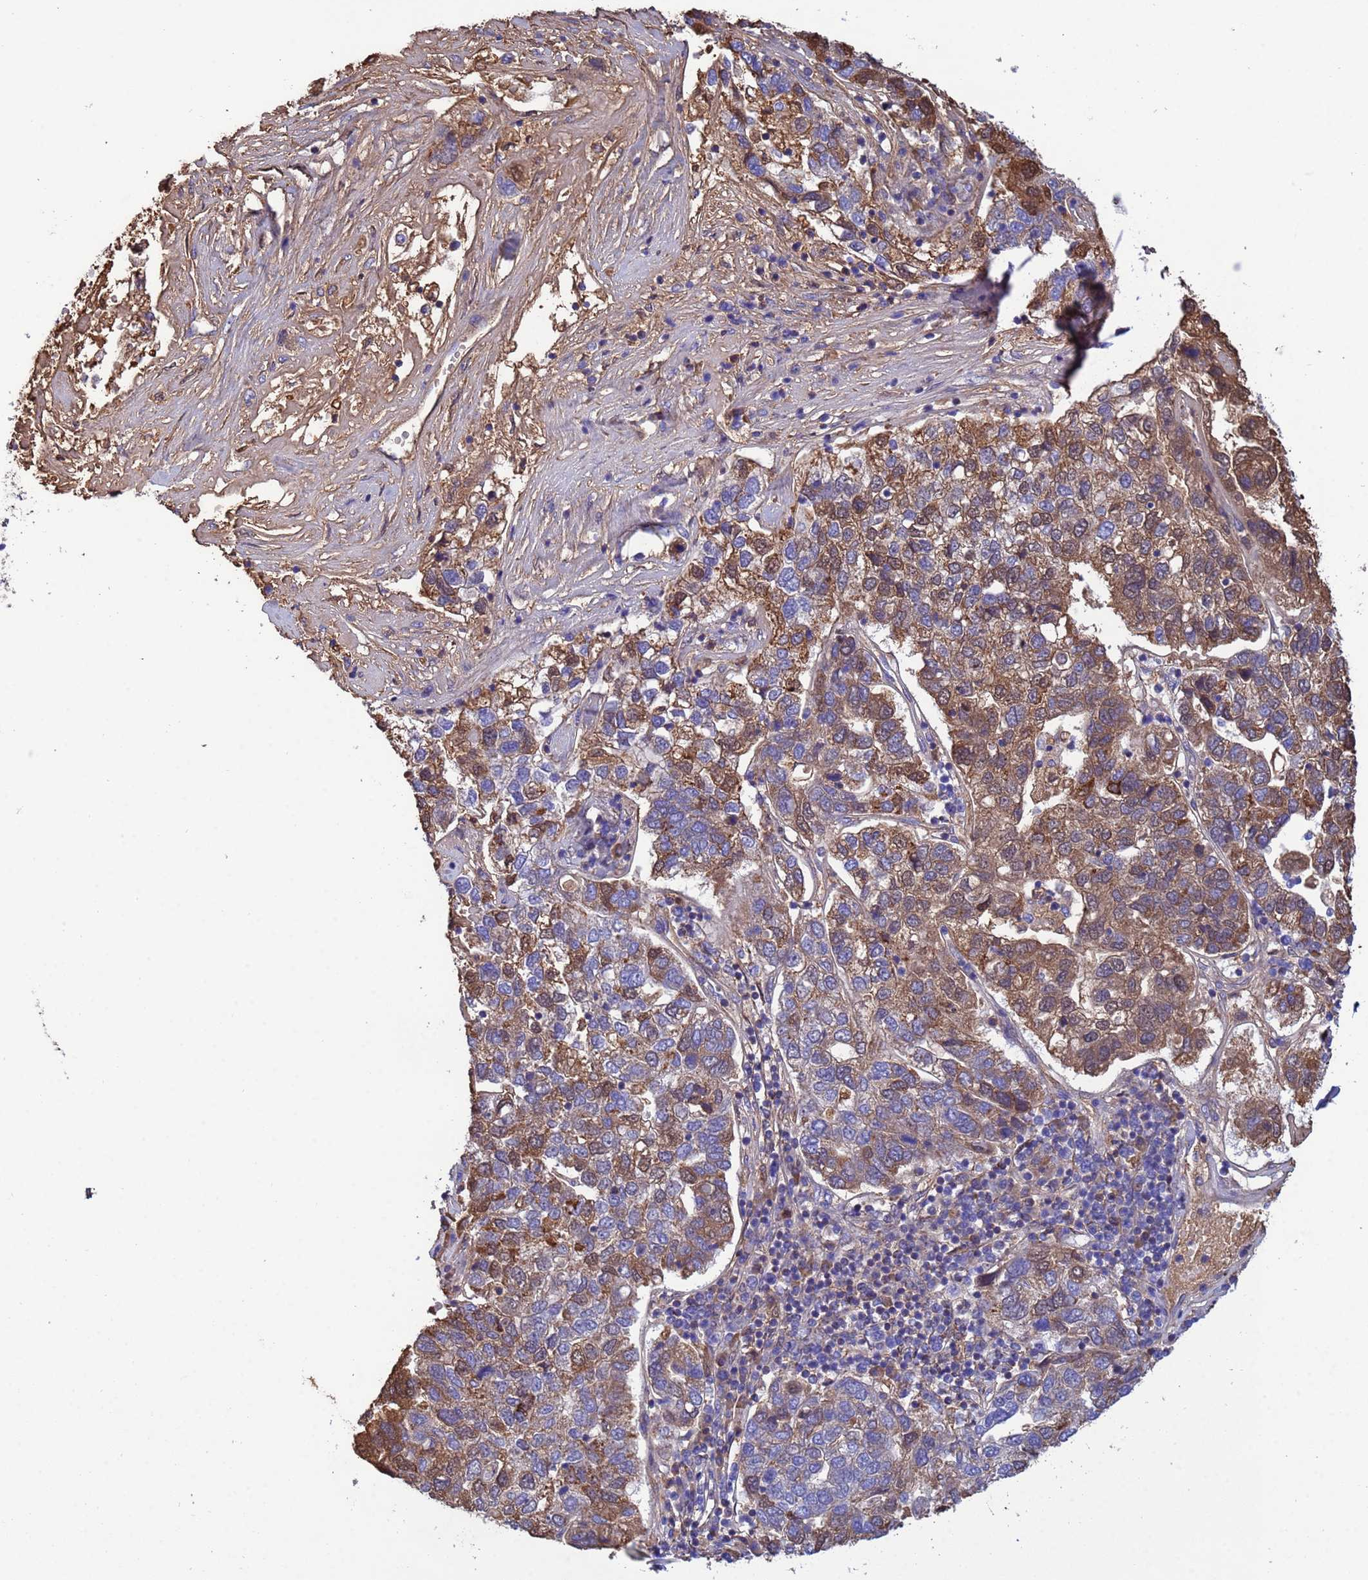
{"staining": {"intensity": "moderate", "quantity": "25%-75%", "location": "cytoplasmic/membranous"}, "tissue": "pancreatic cancer", "cell_type": "Tumor cells", "image_type": "cancer", "snomed": [{"axis": "morphology", "description": "Adenocarcinoma, NOS"}, {"axis": "topography", "description": "Pancreas"}], "caption": "Immunohistochemistry (IHC) of pancreatic adenocarcinoma exhibits medium levels of moderate cytoplasmic/membranous positivity in approximately 25%-75% of tumor cells.", "gene": "GLUD1", "patient": {"sex": "female", "age": 61}}